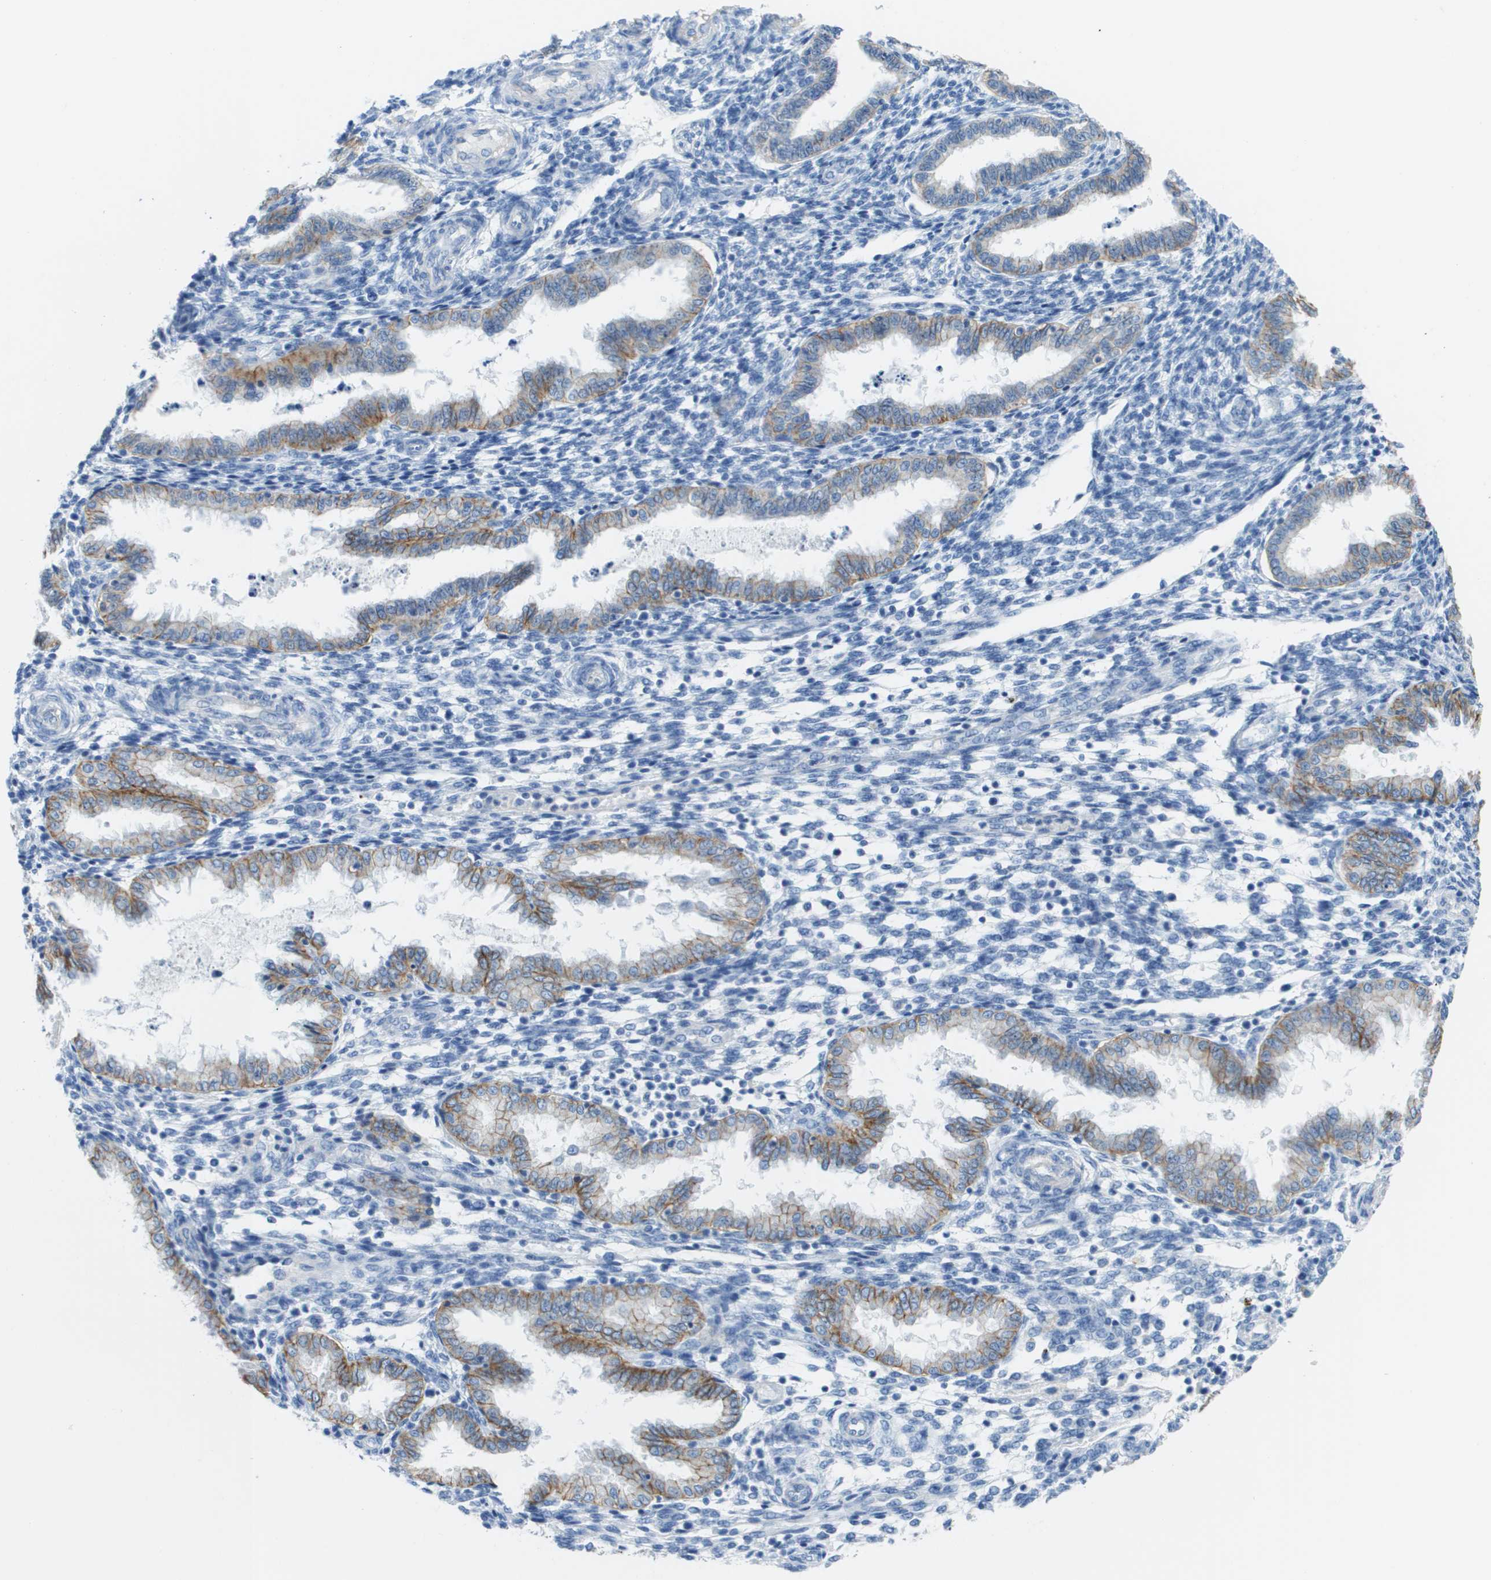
{"staining": {"intensity": "negative", "quantity": "none", "location": "none"}, "tissue": "endometrium", "cell_type": "Cells in endometrial stroma", "image_type": "normal", "snomed": [{"axis": "morphology", "description": "Normal tissue, NOS"}, {"axis": "topography", "description": "Endometrium"}], "caption": "IHC of benign human endometrium exhibits no staining in cells in endometrial stroma. Brightfield microscopy of immunohistochemistry stained with DAB (3,3'-diaminobenzidine) (brown) and hematoxylin (blue), captured at high magnification.", "gene": "CD46", "patient": {"sex": "female", "age": 33}}